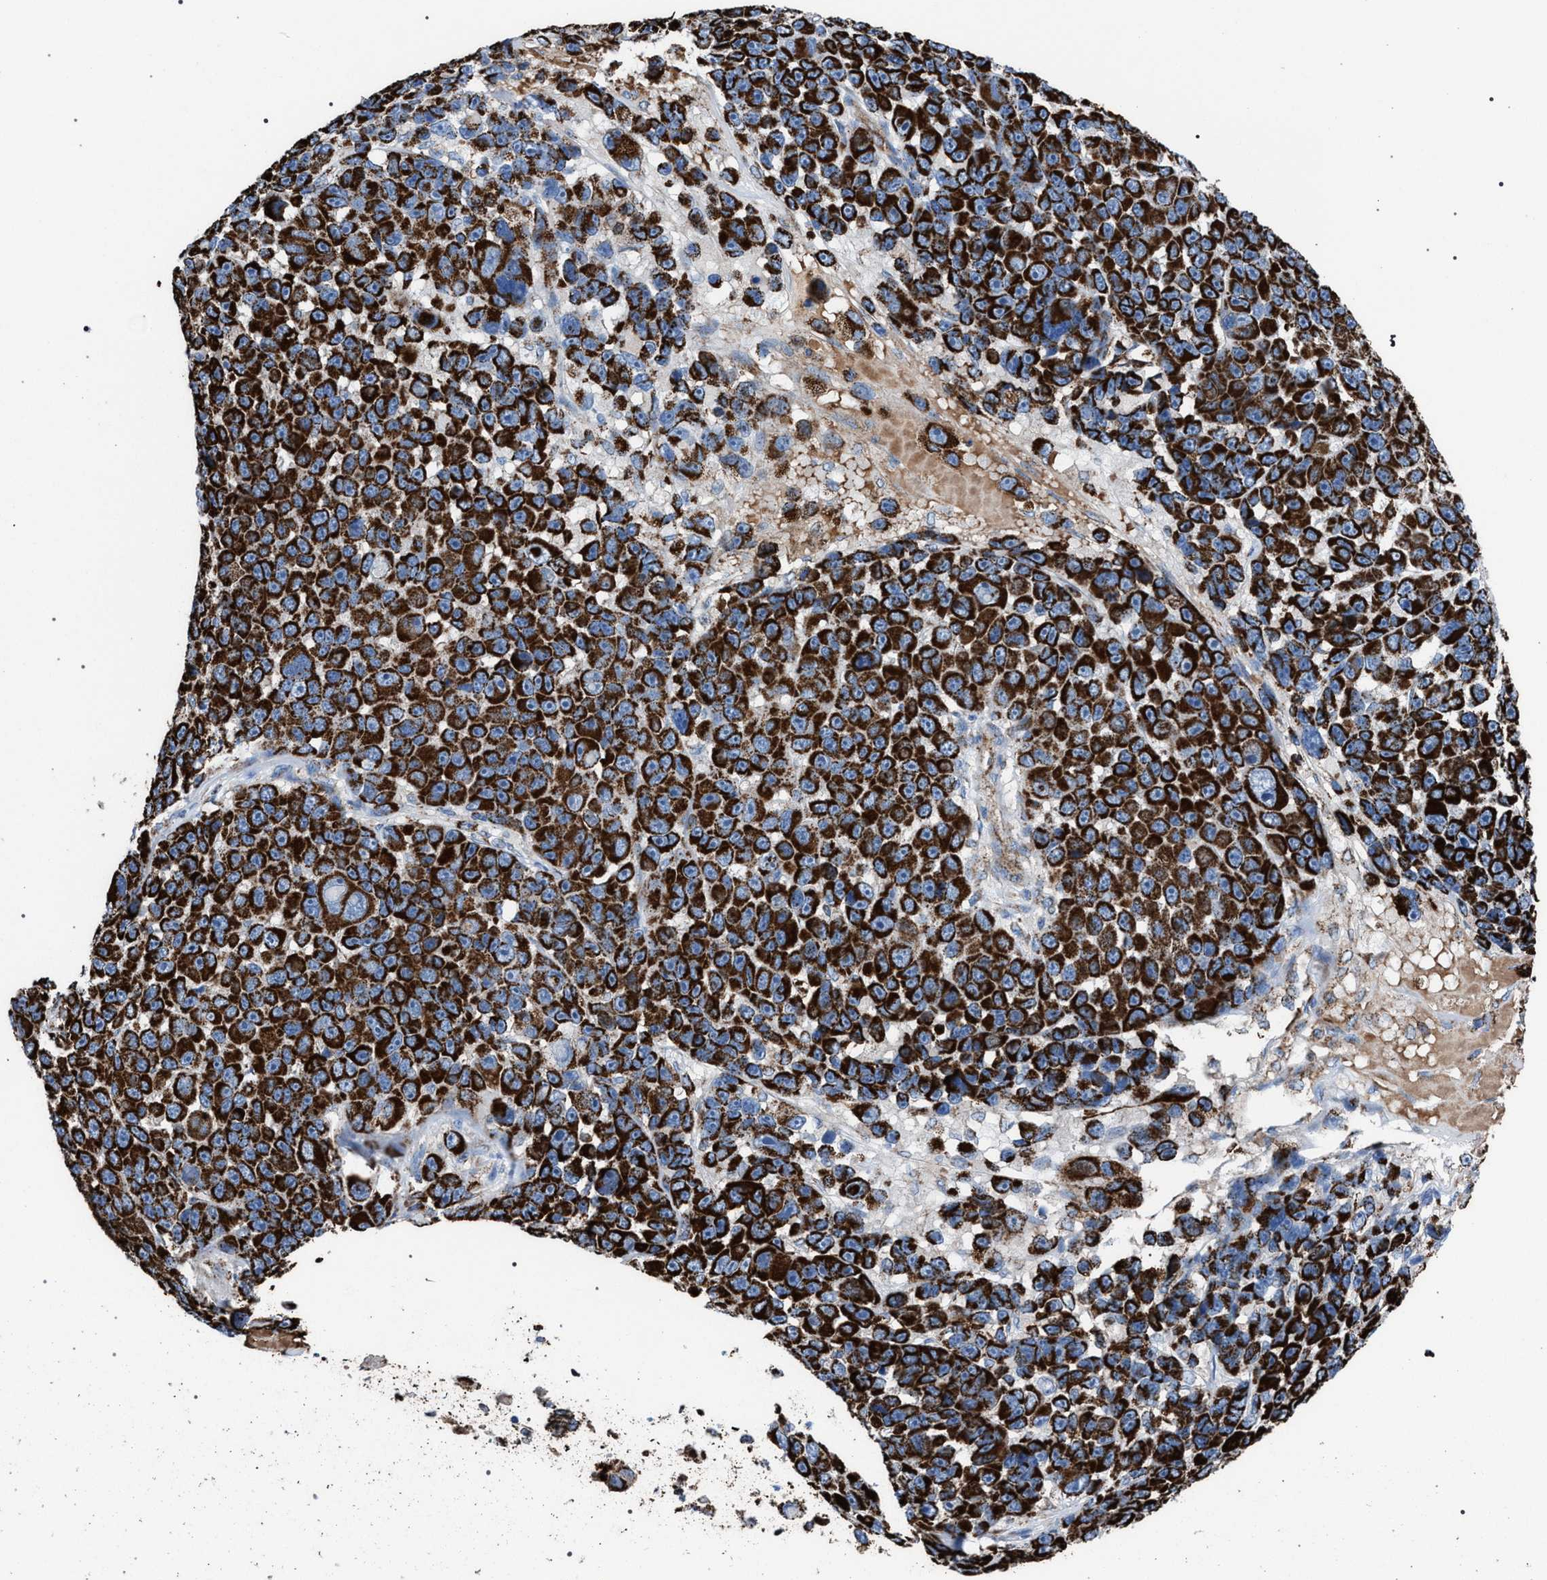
{"staining": {"intensity": "strong", "quantity": ">75%", "location": "cytoplasmic/membranous"}, "tissue": "melanoma", "cell_type": "Tumor cells", "image_type": "cancer", "snomed": [{"axis": "morphology", "description": "Malignant melanoma, NOS"}, {"axis": "topography", "description": "Skin"}], "caption": "A brown stain labels strong cytoplasmic/membranous staining of a protein in human melanoma tumor cells. (Brightfield microscopy of DAB IHC at high magnification).", "gene": "VPS13A", "patient": {"sex": "male", "age": 53}}